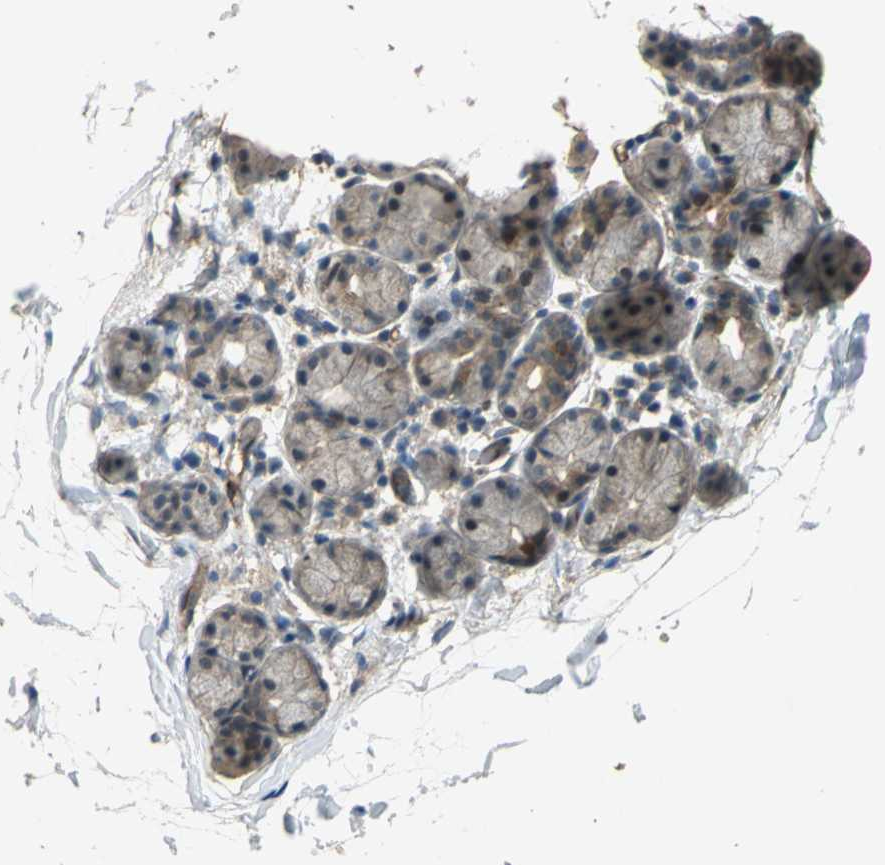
{"staining": {"intensity": "moderate", "quantity": "25%-75%", "location": "cytoplasmic/membranous"}, "tissue": "salivary gland", "cell_type": "Glandular cells", "image_type": "normal", "snomed": [{"axis": "morphology", "description": "Normal tissue, NOS"}, {"axis": "topography", "description": "Salivary gland"}], "caption": "A micrograph showing moderate cytoplasmic/membranous staining in approximately 25%-75% of glandular cells in benign salivary gland, as visualized by brown immunohistochemical staining.", "gene": "EMCN", "patient": {"sex": "female", "age": 24}}